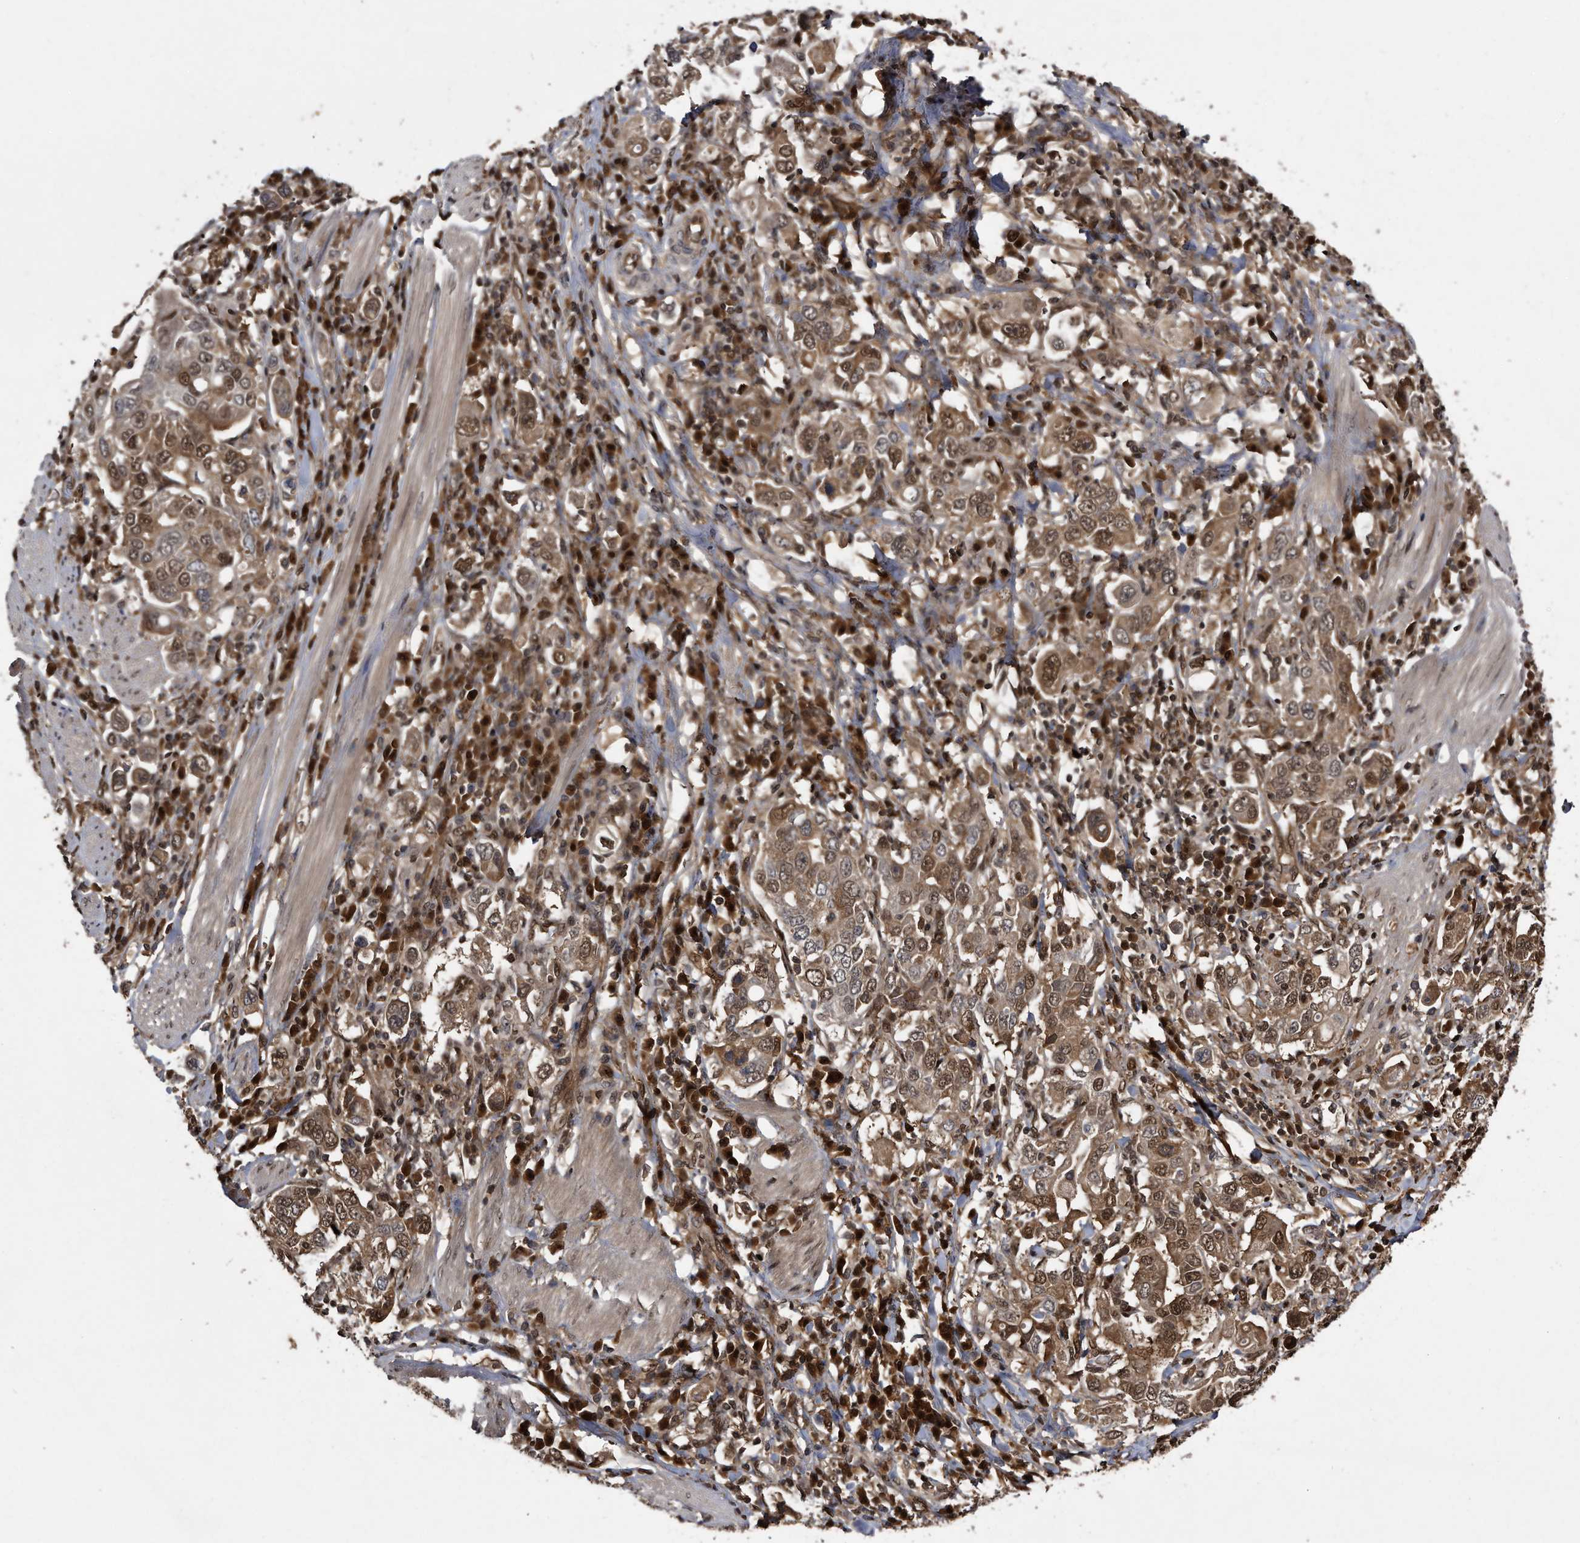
{"staining": {"intensity": "moderate", "quantity": ">75%", "location": "cytoplasmic/membranous,nuclear"}, "tissue": "stomach cancer", "cell_type": "Tumor cells", "image_type": "cancer", "snomed": [{"axis": "morphology", "description": "Adenocarcinoma, NOS"}, {"axis": "topography", "description": "Stomach, upper"}], "caption": "Immunohistochemical staining of adenocarcinoma (stomach) exhibits moderate cytoplasmic/membranous and nuclear protein staining in approximately >75% of tumor cells.", "gene": "RAD23B", "patient": {"sex": "male", "age": 62}}